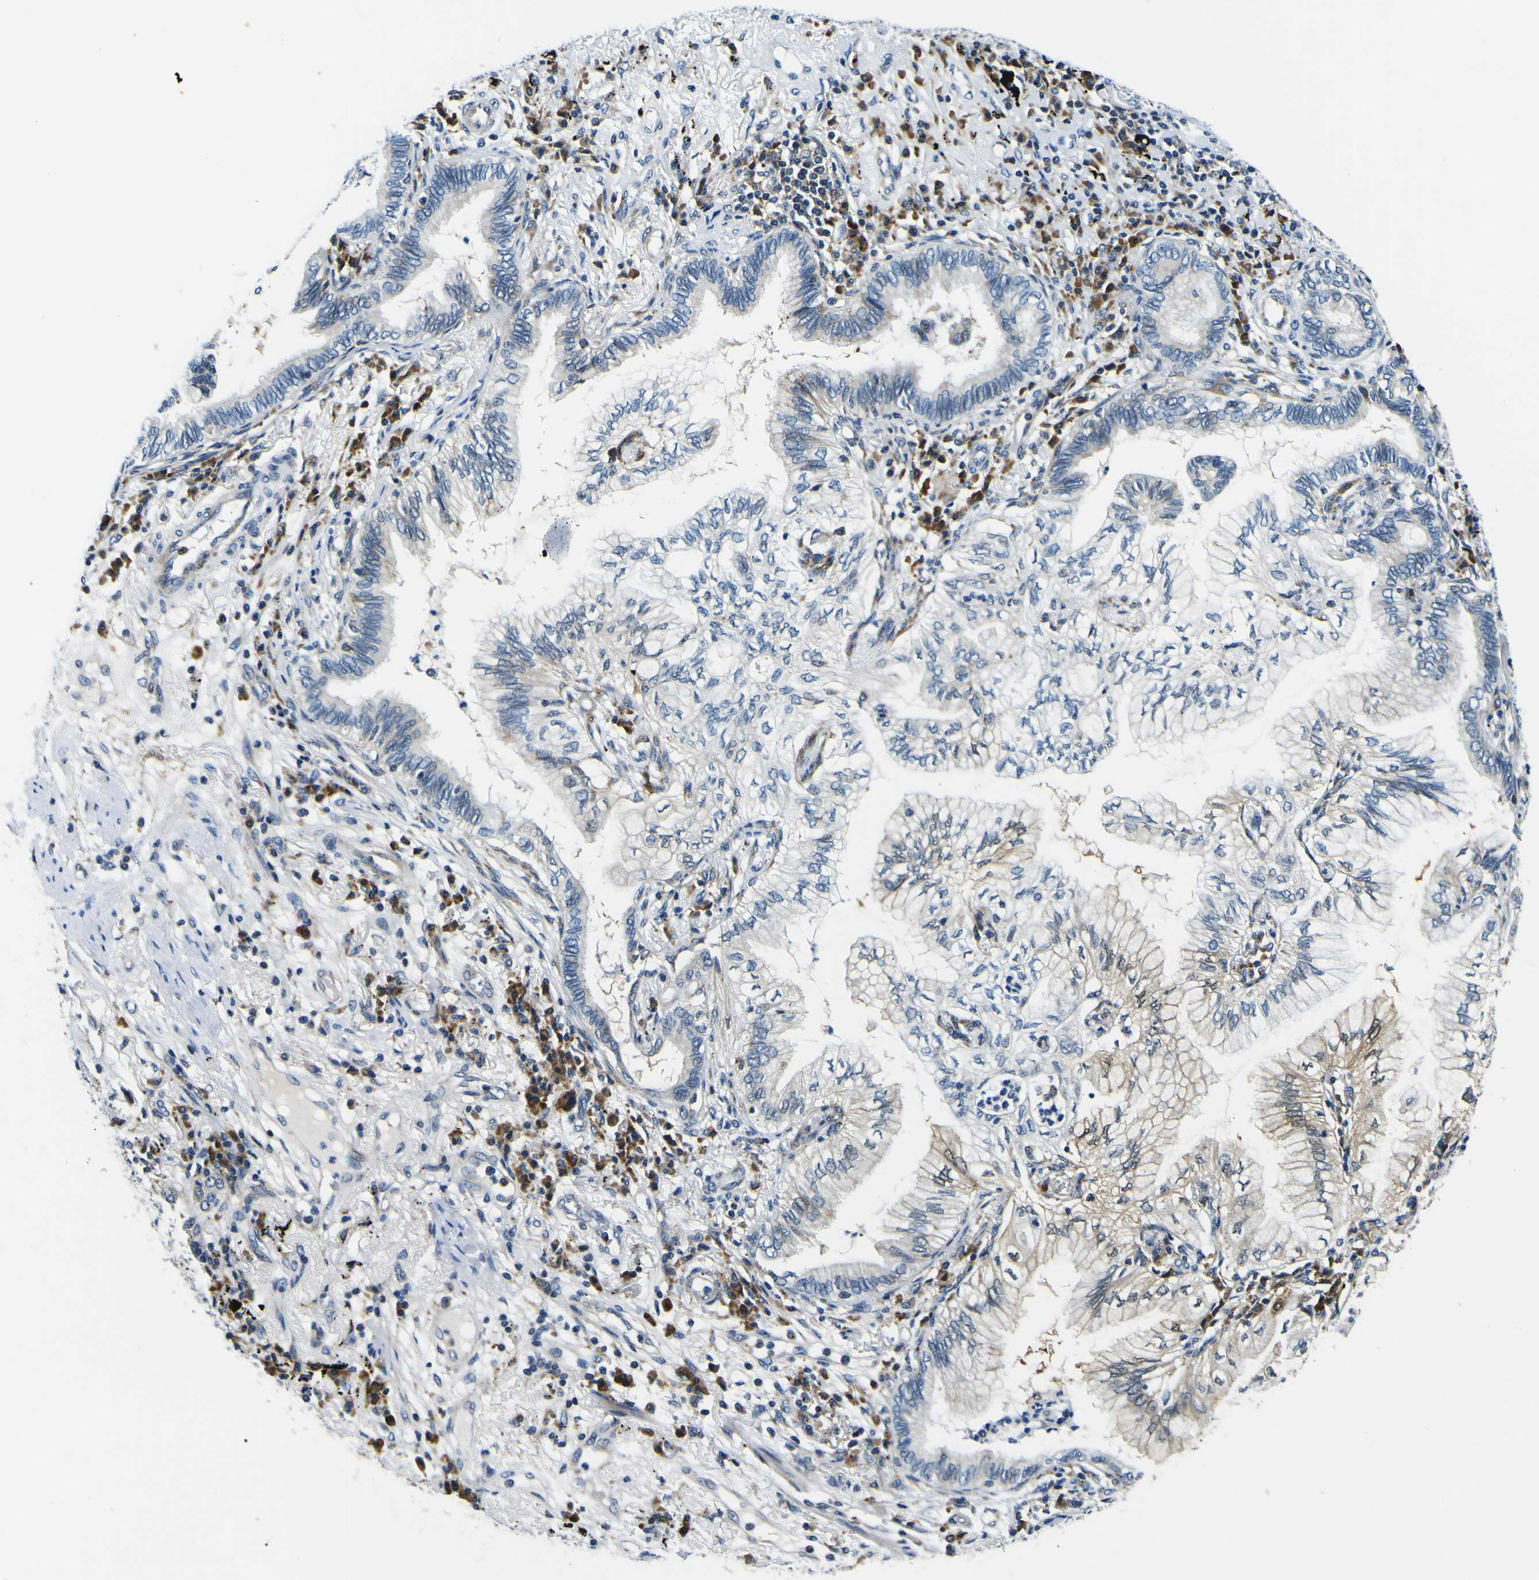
{"staining": {"intensity": "negative", "quantity": "none", "location": "none"}, "tissue": "lung cancer", "cell_type": "Tumor cells", "image_type": "cancer", "snomed": [{"axis": "morphology", "description": "Normal tissue, NOS"}, {"axis": "morphology", "description": "Adenocarcinoma, NOS"}, {"axis": "topography", "description": "Bronchus"}, {"axis": "topography", "description": "Lung"}], "caption": "Immunohistochemical staining of lung cancer reveals no significant expression in tumor cells.", "gene": "NLRP3", "patient": {"sex": "female", "age": 70}}